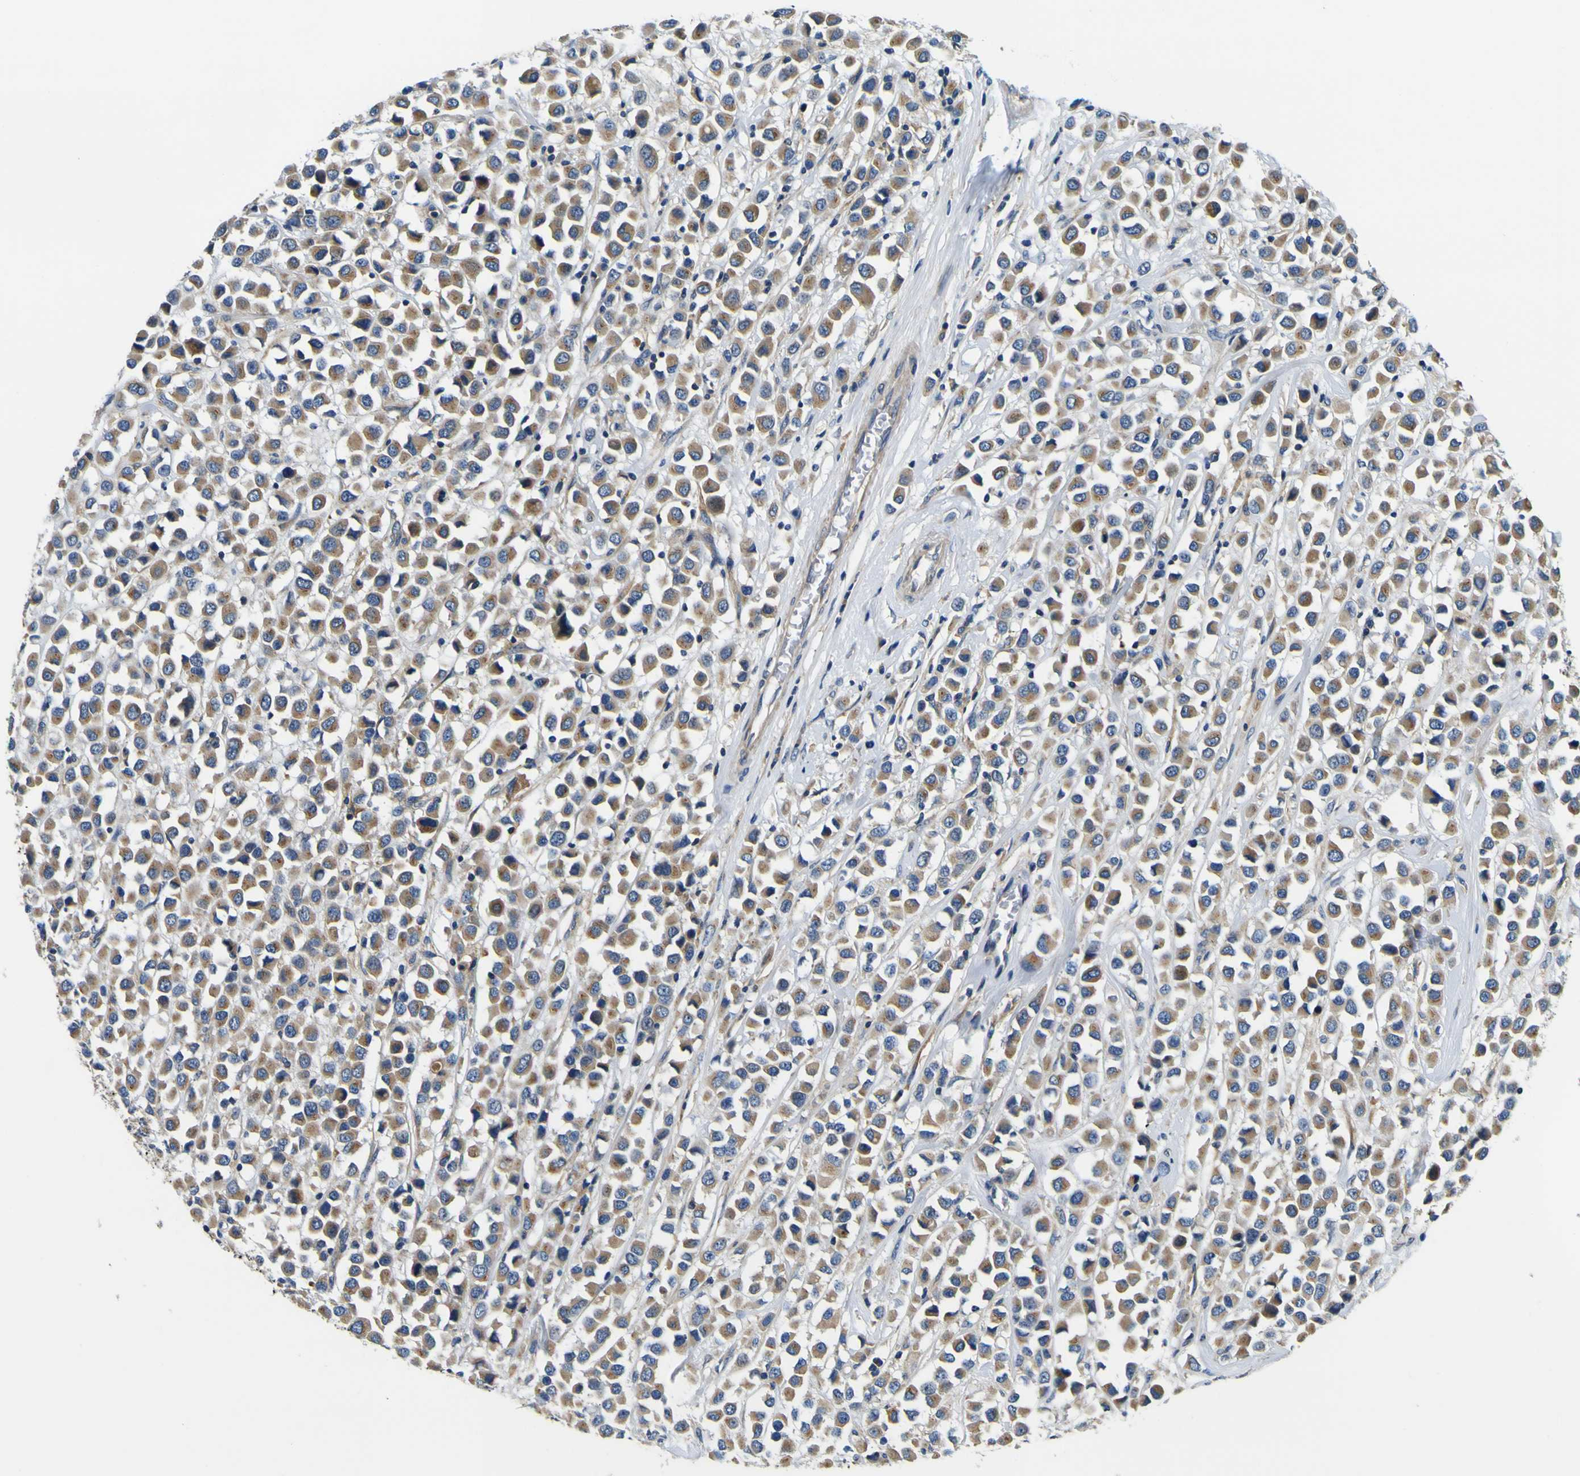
{"staining": {"intensity": "moderate", "quantity": ">75%", "location": "cytoplasmic/membranous"}, "tissue": "breast cancer", "cell_type": "Tumor cells", "image_type": "cancer", "snomed": [{"axis": "morphology", "description": "Duct carcinoma"}, {"axis": "topography", "description": "Breast"}], "caption": "Immunohistochemistry image of human invasive ductal carcinoma (breast) stained for a protein (brown), which demonstrates medium levels of moderate cytoplasmic/membranous expression in about >75% of tumor cells.", "gene": "CLSTN1", "patient": {"sex": "female", "age": 61}}